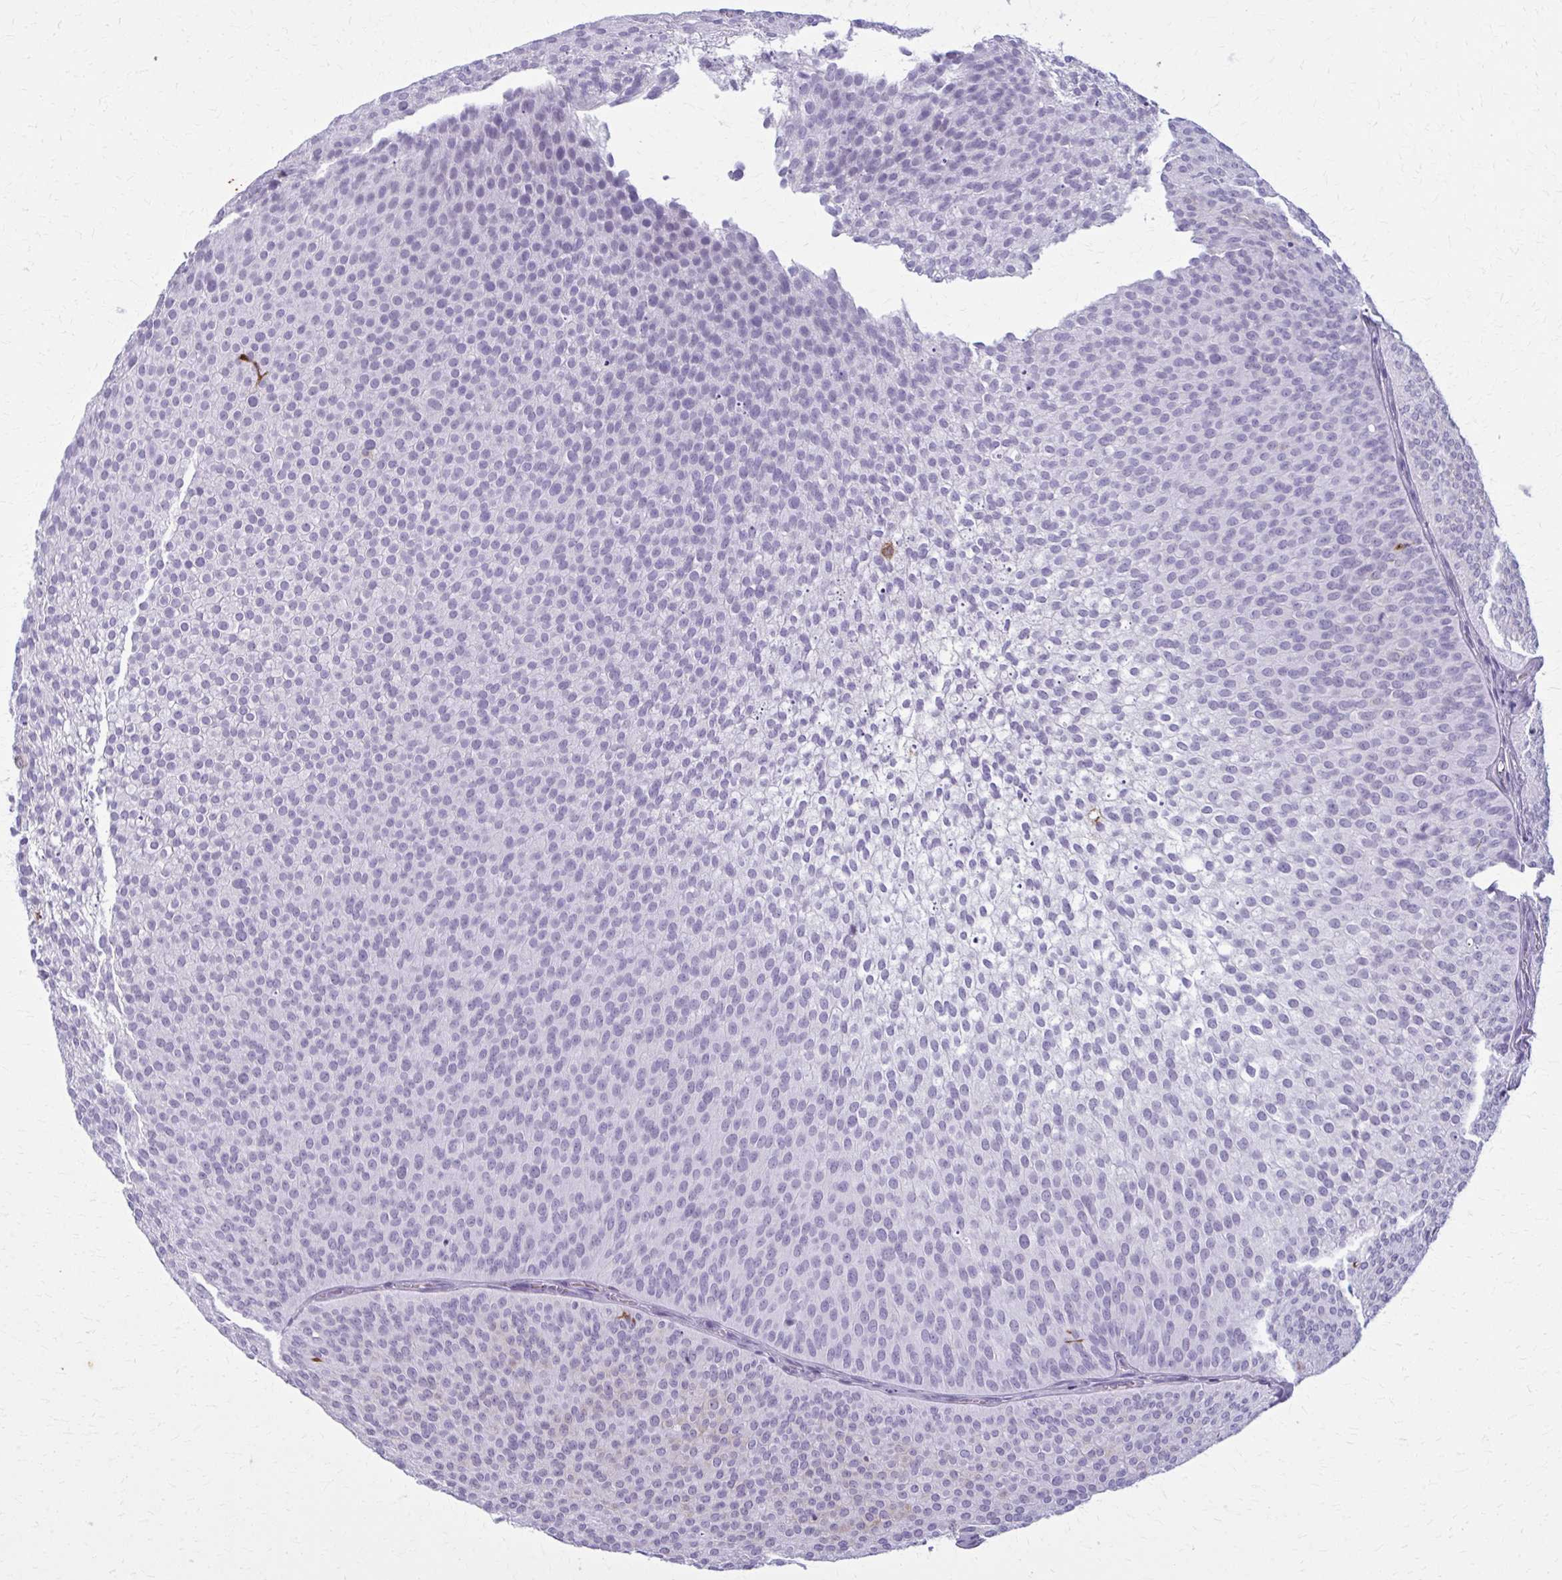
{"staining": {"intensity": "negative", "quantity": "none", "location": "none"}, "tissue": "urothelial cancer", "cell_type": "Tumor cells", "image_type": "cancer", "snomed": [{"axis": "morphology", "description": "Urothelial carcinoma, Low grade"}, {"axis": "topography", "description": "Urinary bladder"}], "caption": "The immunohistochemistry photomicrograph has no significant positivity in tumor cells of low-grade urothelial carcinoma tissue.", "gene": "CARD9", "patient": {"sex": "male", "age": 91}}